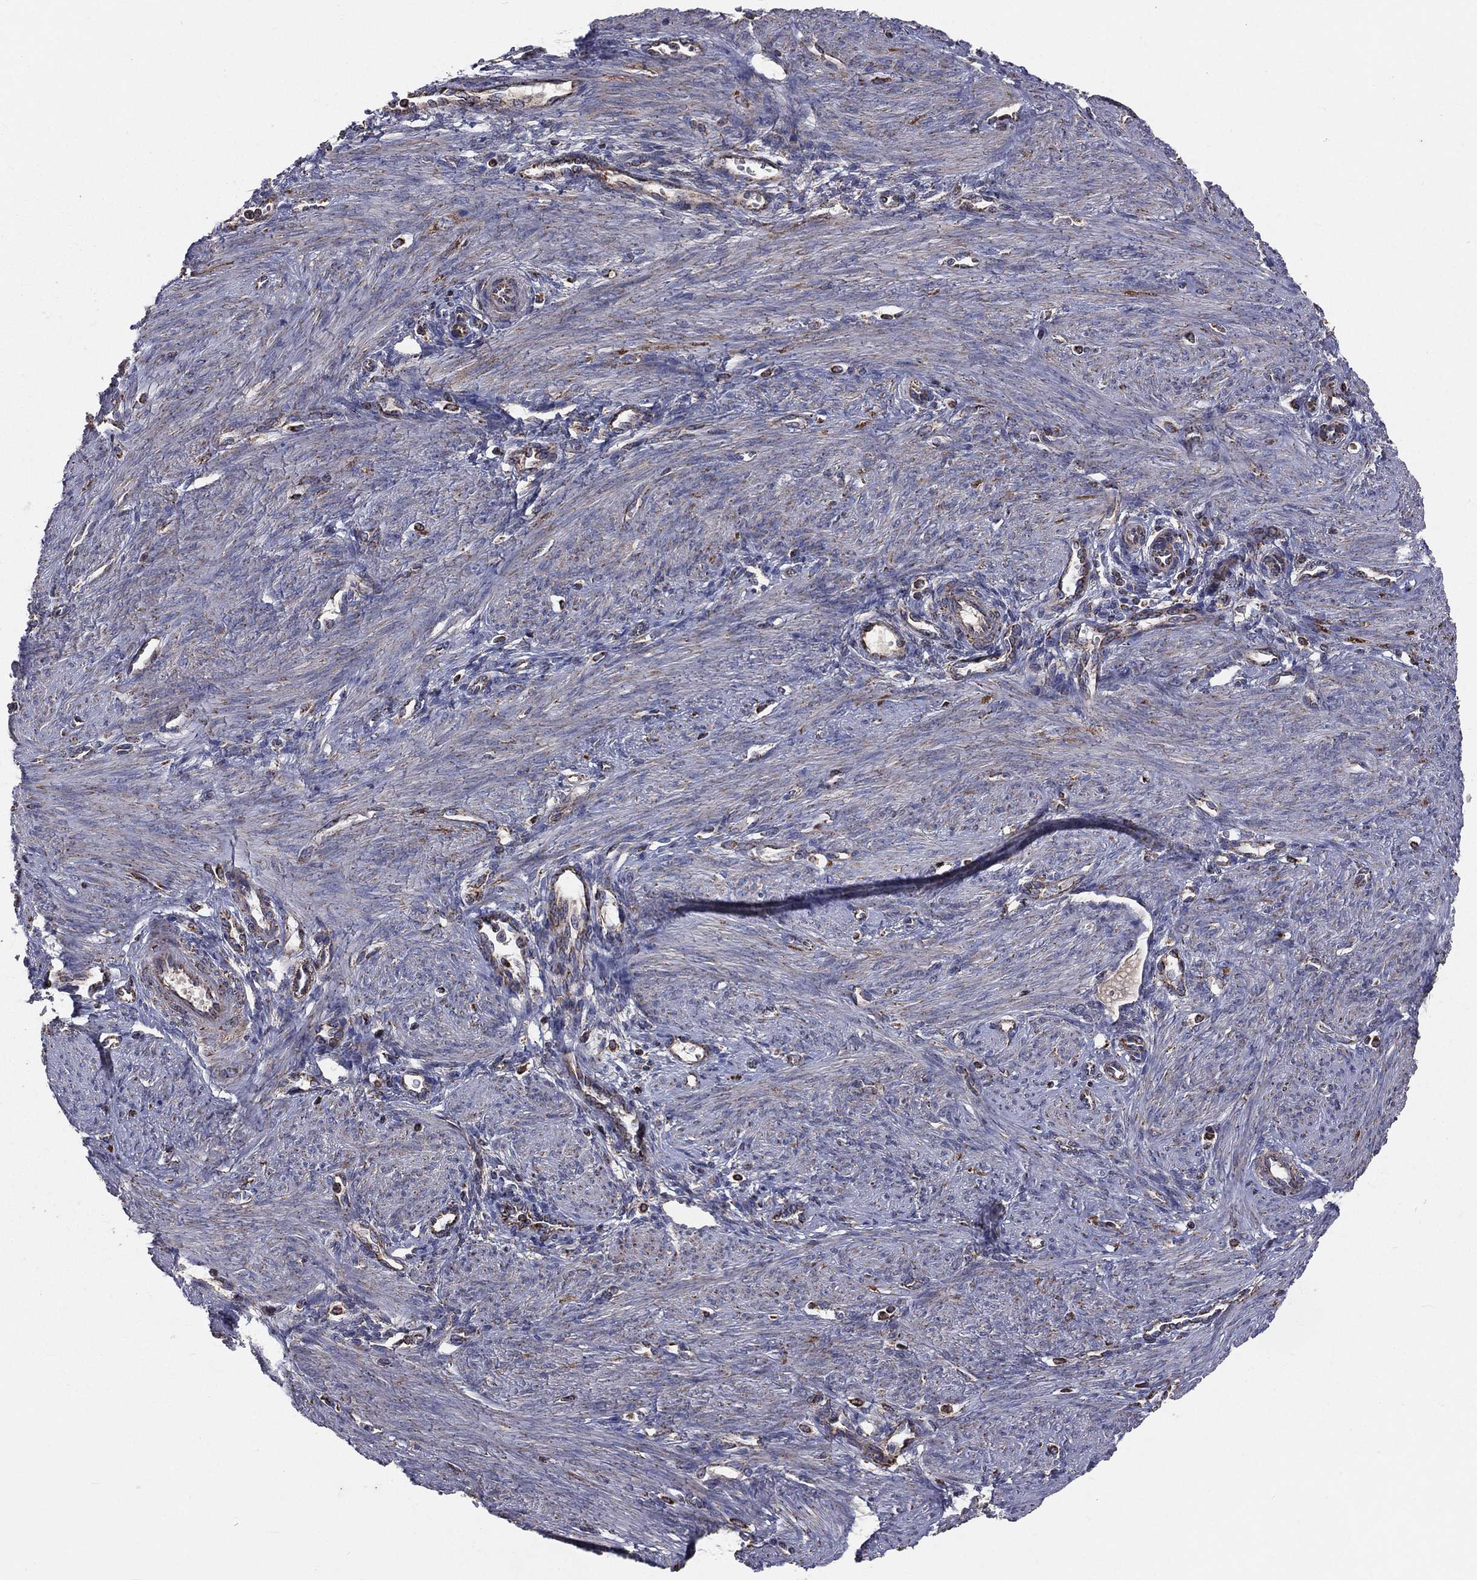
{"staining": {"intensity": "negative", "quantity": "none", "location": "none"}, "tissue": "endometrium", "cell_type": "Cells in endometrial stroma", "image_type": "normal", "snomed": [{"axis": "morphology", "description": "Normal tissue, NOS"}, {"axis": "topography", "description": "Endometrium"}], "caption": "Immunohistochemical staining of benign human endometrium shows no significant expression in cells in endometrial stroma.", "gene": "GPD1", "patient": {"sex": "female", "age": 39}}